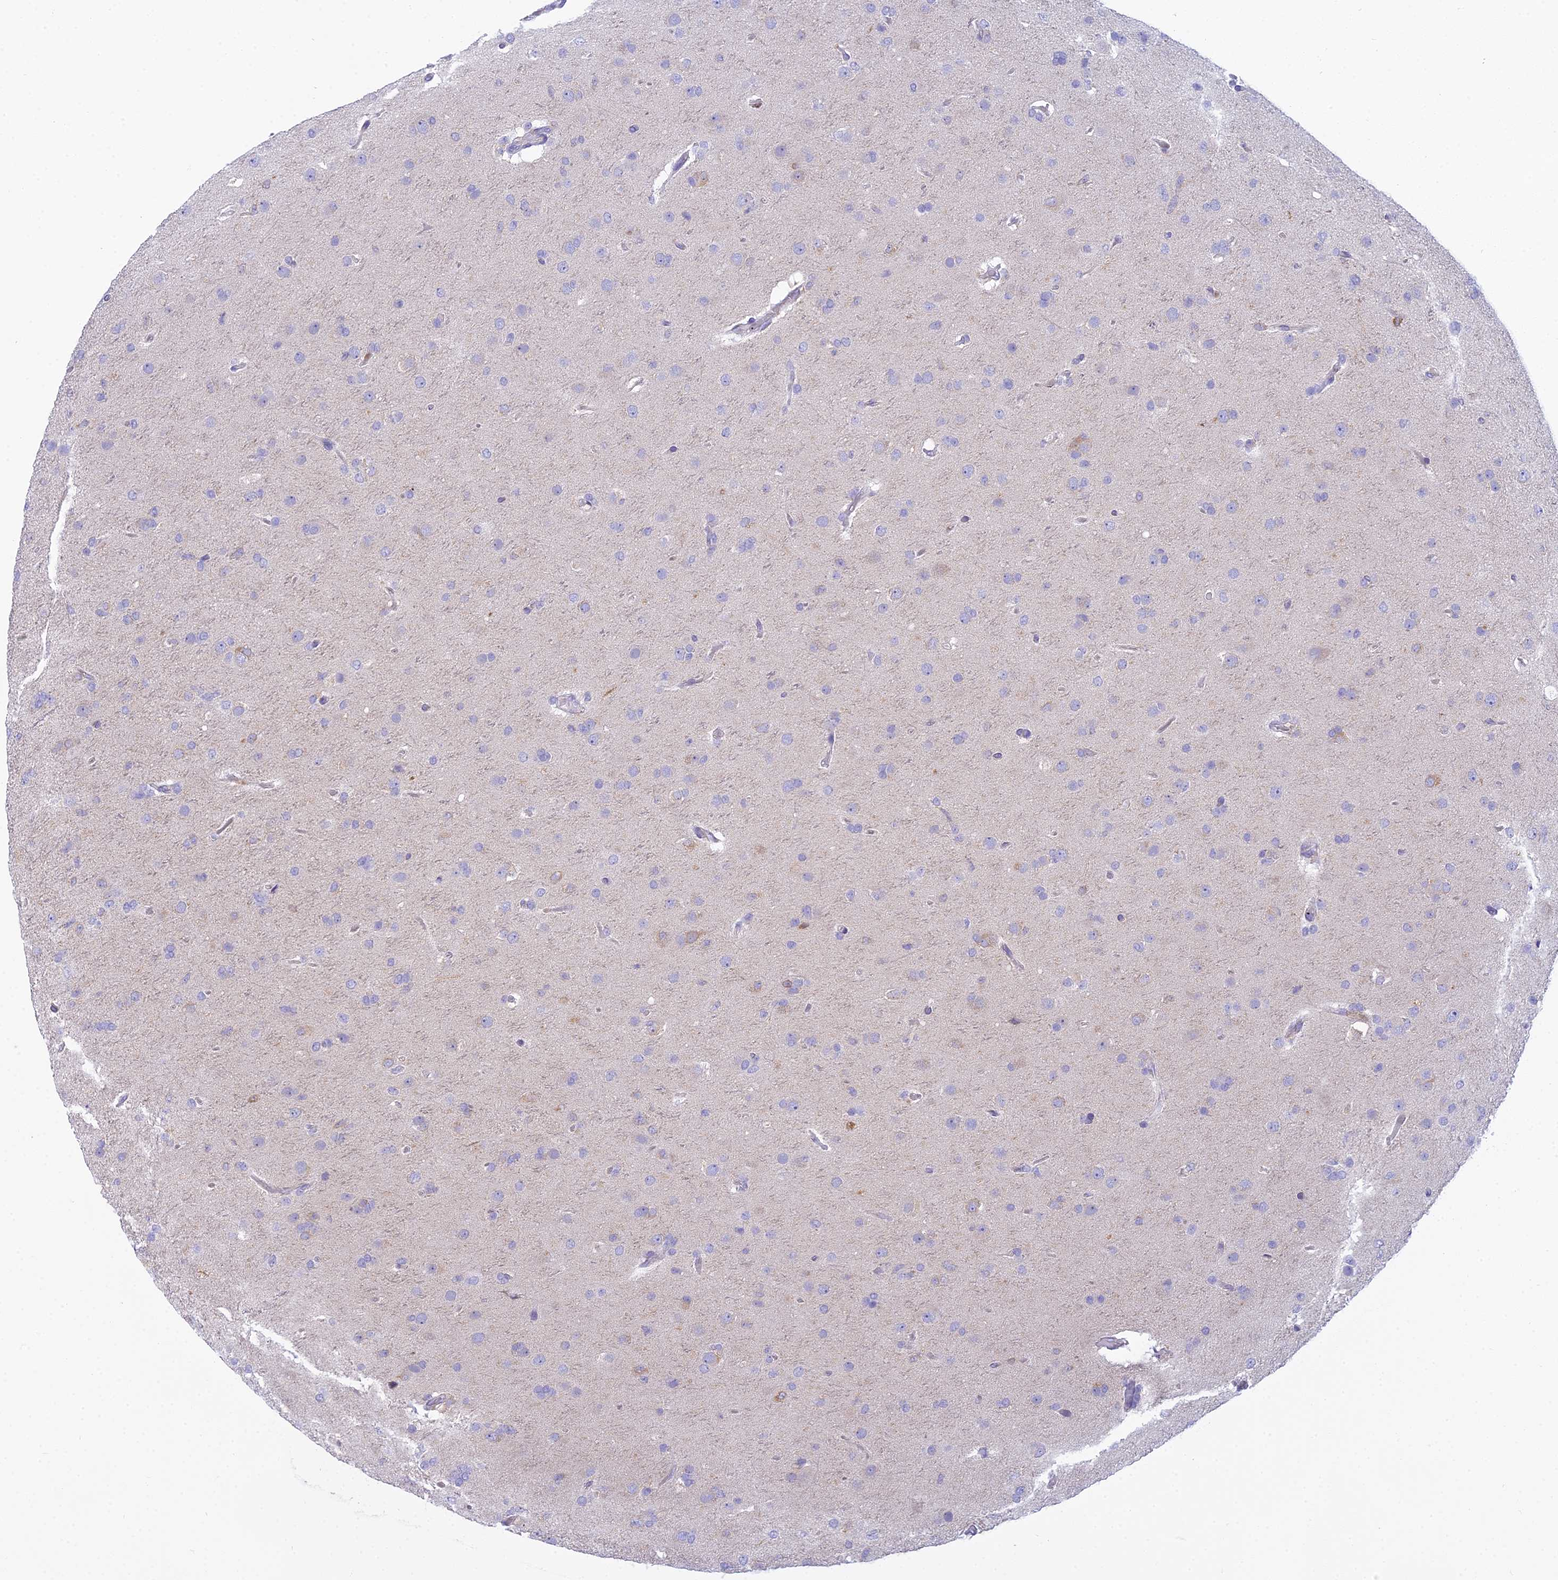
{"staining": {"intensity": "negative", "quantity": "none", "location": "none"}, "tissue": "glioma", "cell_type": "Tumor cells", "image_type": "cancer", "snomed": [{"axis": "morphology", "description": "Glioma, malignant, Low grade"}, {"axis": "topography", "description": "Brain"}], "caption": "Image shows no significant protein expression in tumor cells of glioma. The staining is performed using DAB brown chromogen with nuclei counter-stained in using hematoxylin.", "gene": "HM13", "patient": {"sex": "male", "age": 65}}